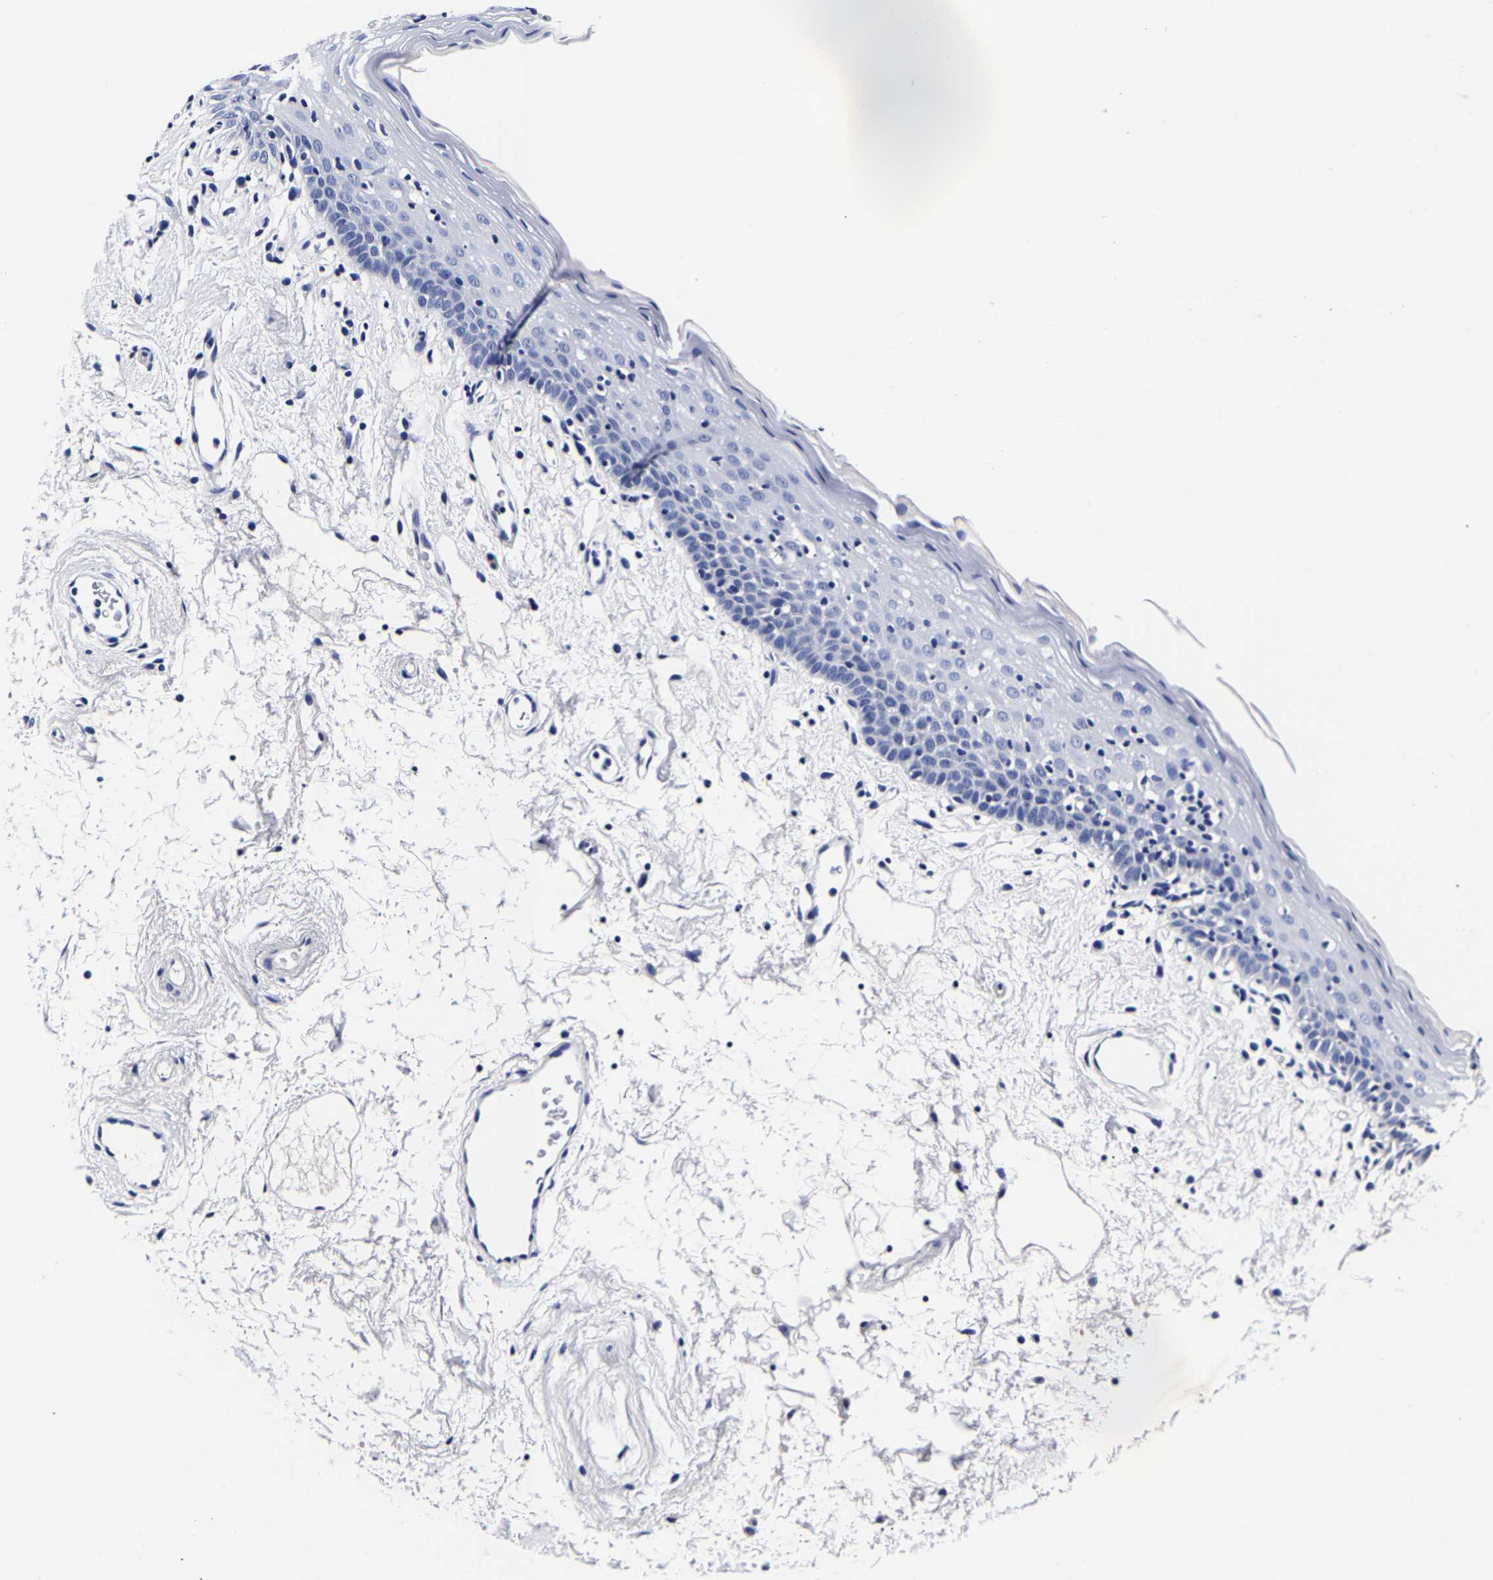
{"staining": {"intensity": "negative", "quantity": "none", "location": "none"}, "tissue": "oral mucosa", "cell_type": "Squamous epithelial cells", "image_type": "normal", "snomed": [{"axis": "morphology", "description": "Normal tissue, NOS"}, {"axis": "topography", "description": "Oral tissue"}], "caption": "Immunohistochemical staining of unremarkable oral mucosa shows no significant expression in squamous epithelial cells. (DAB (3,3'-diaminobenzidine) immunohistochemistry (IHC), high magnification).", "gene": "CPA2", "patient": {"sex": "male", "age": 66}}